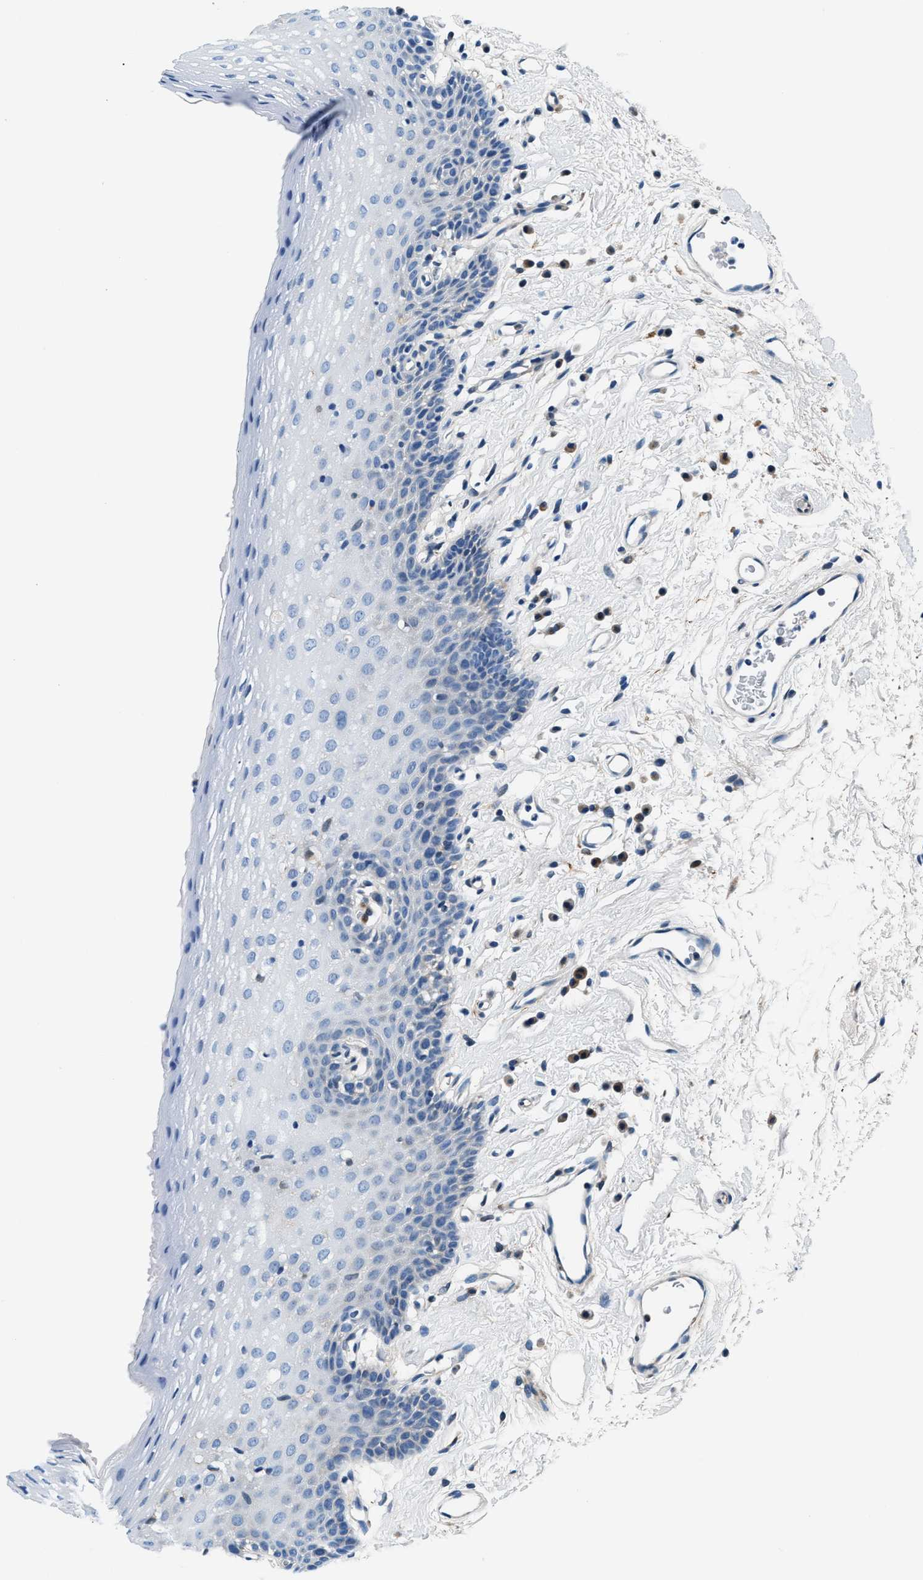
{"staining": {"intensity": "negative", "quantity": "none", "location": "none"}, "tissue": "oral mucosa", "cell_type": "Squamous epithelial cells", "image_type": "normal", "snomed": [{"axis": "morphology", "description": "Normal tissue, NOS"}, {"axis": "topography", "description": "Oral tissue"}], "caption": "Immunohistochemical staining of benign oral mucosa displays no significant expression in squamous epithelial cells. (DAB immunohistochemistry (IHC) with hematoxylin counter stain).", "gene": "SLFN11", "patient": {"sex": "male", "age": 66}}